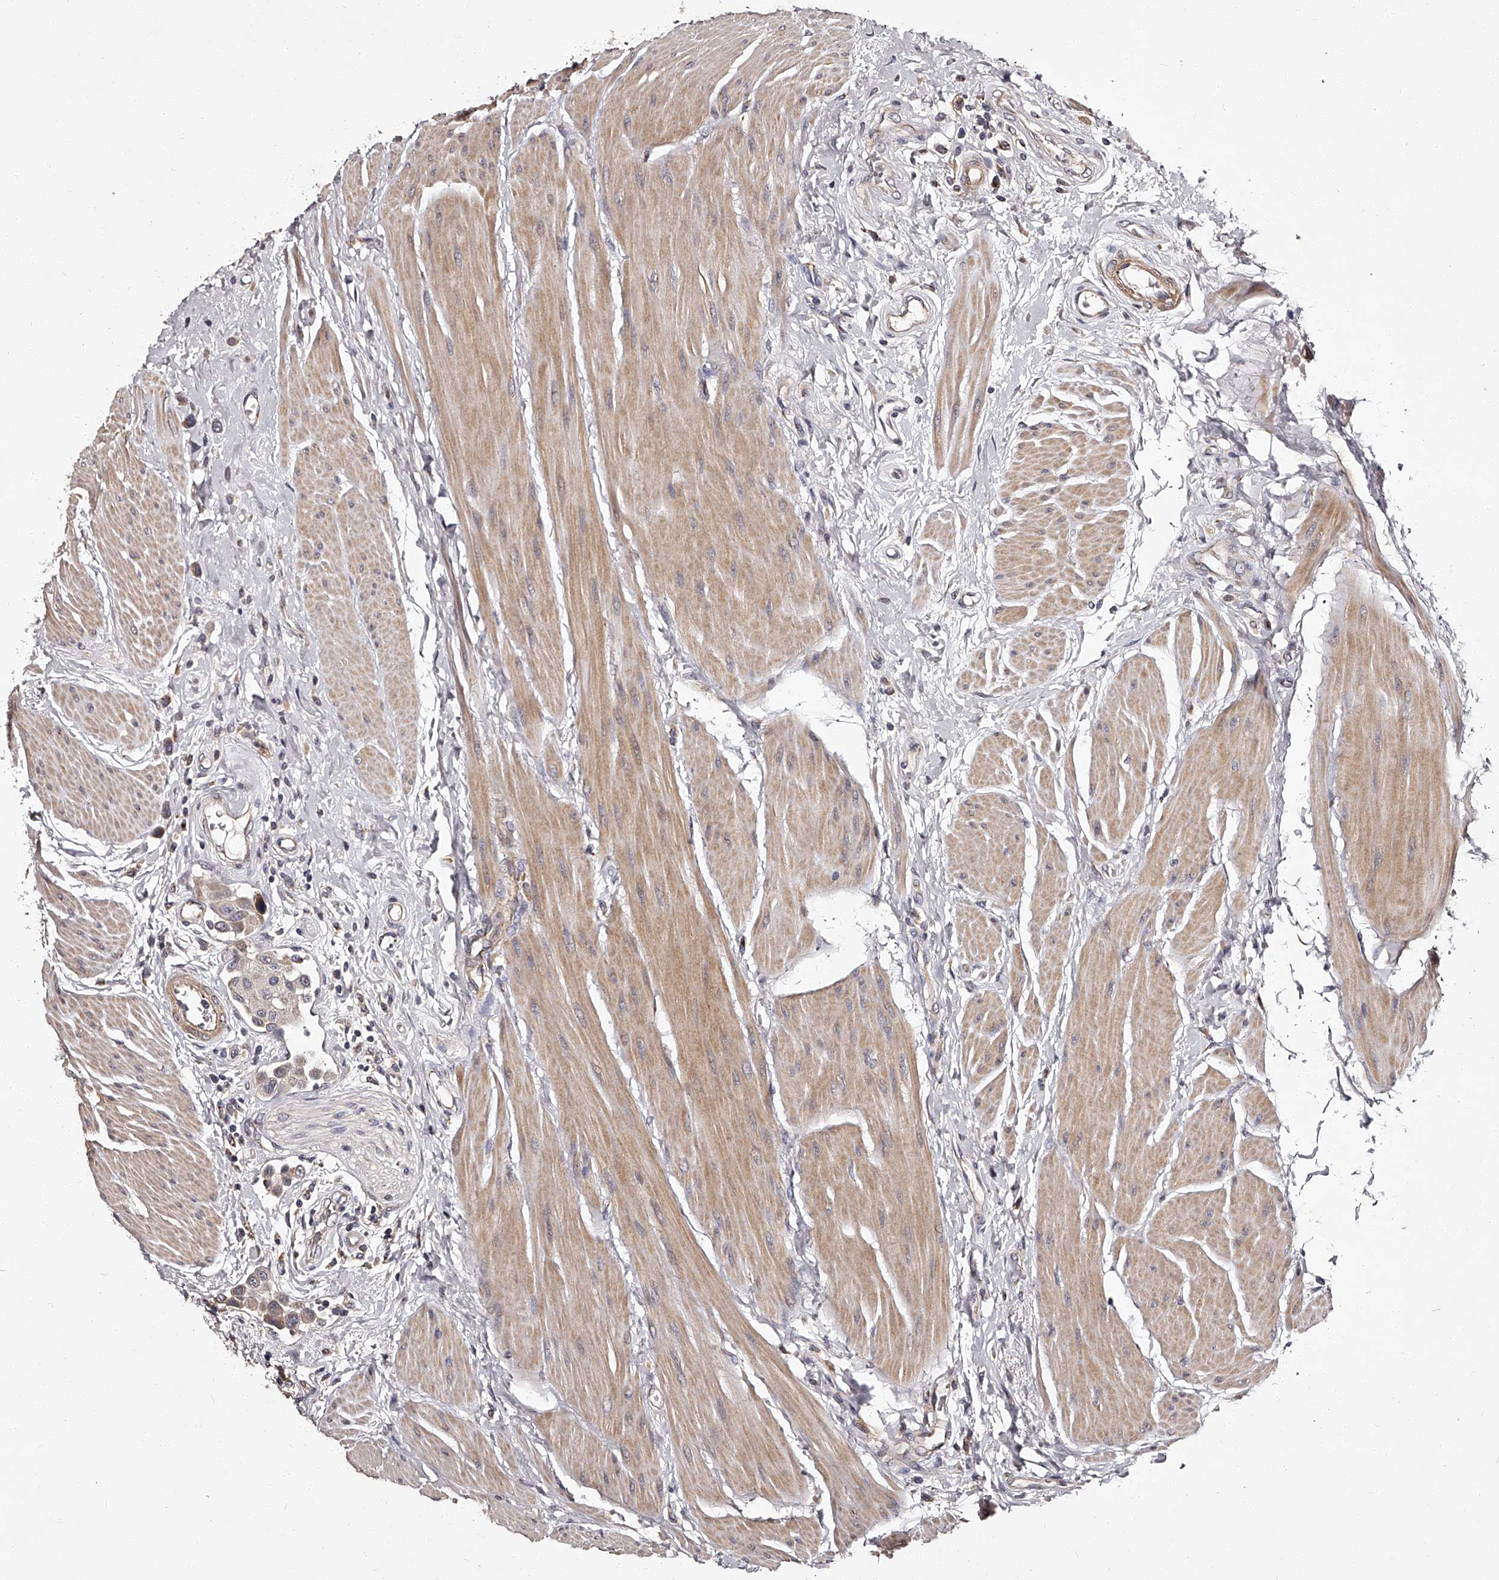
{"staining": {"intensity": "weak", "quantity": "25%-75%", "location": "cytoplasmic/membranous"}, "tissue": "urothelial cancer", "cell_type": "Tumor cells", "image_type": "cancer", "snomed": [{"axis": "morphology", "description": "Urothelial carcinoma, High grade"}, {"axis": "topography", "description": "Urinary bladder"}], "caption": "IHC photomicrograph of neoplastic tissue: human high-grade urothelial carcinoma stained using immunohistochemistry (IHC) demonstrates low levels of weak protein expression localized specifically in the cytoplasmic/membranous of tumor cells, appearing as a cytoplasmic/membranous brown color.", "gene": "RSC1A1", "patient": {"sex": "male", "age": 50}}